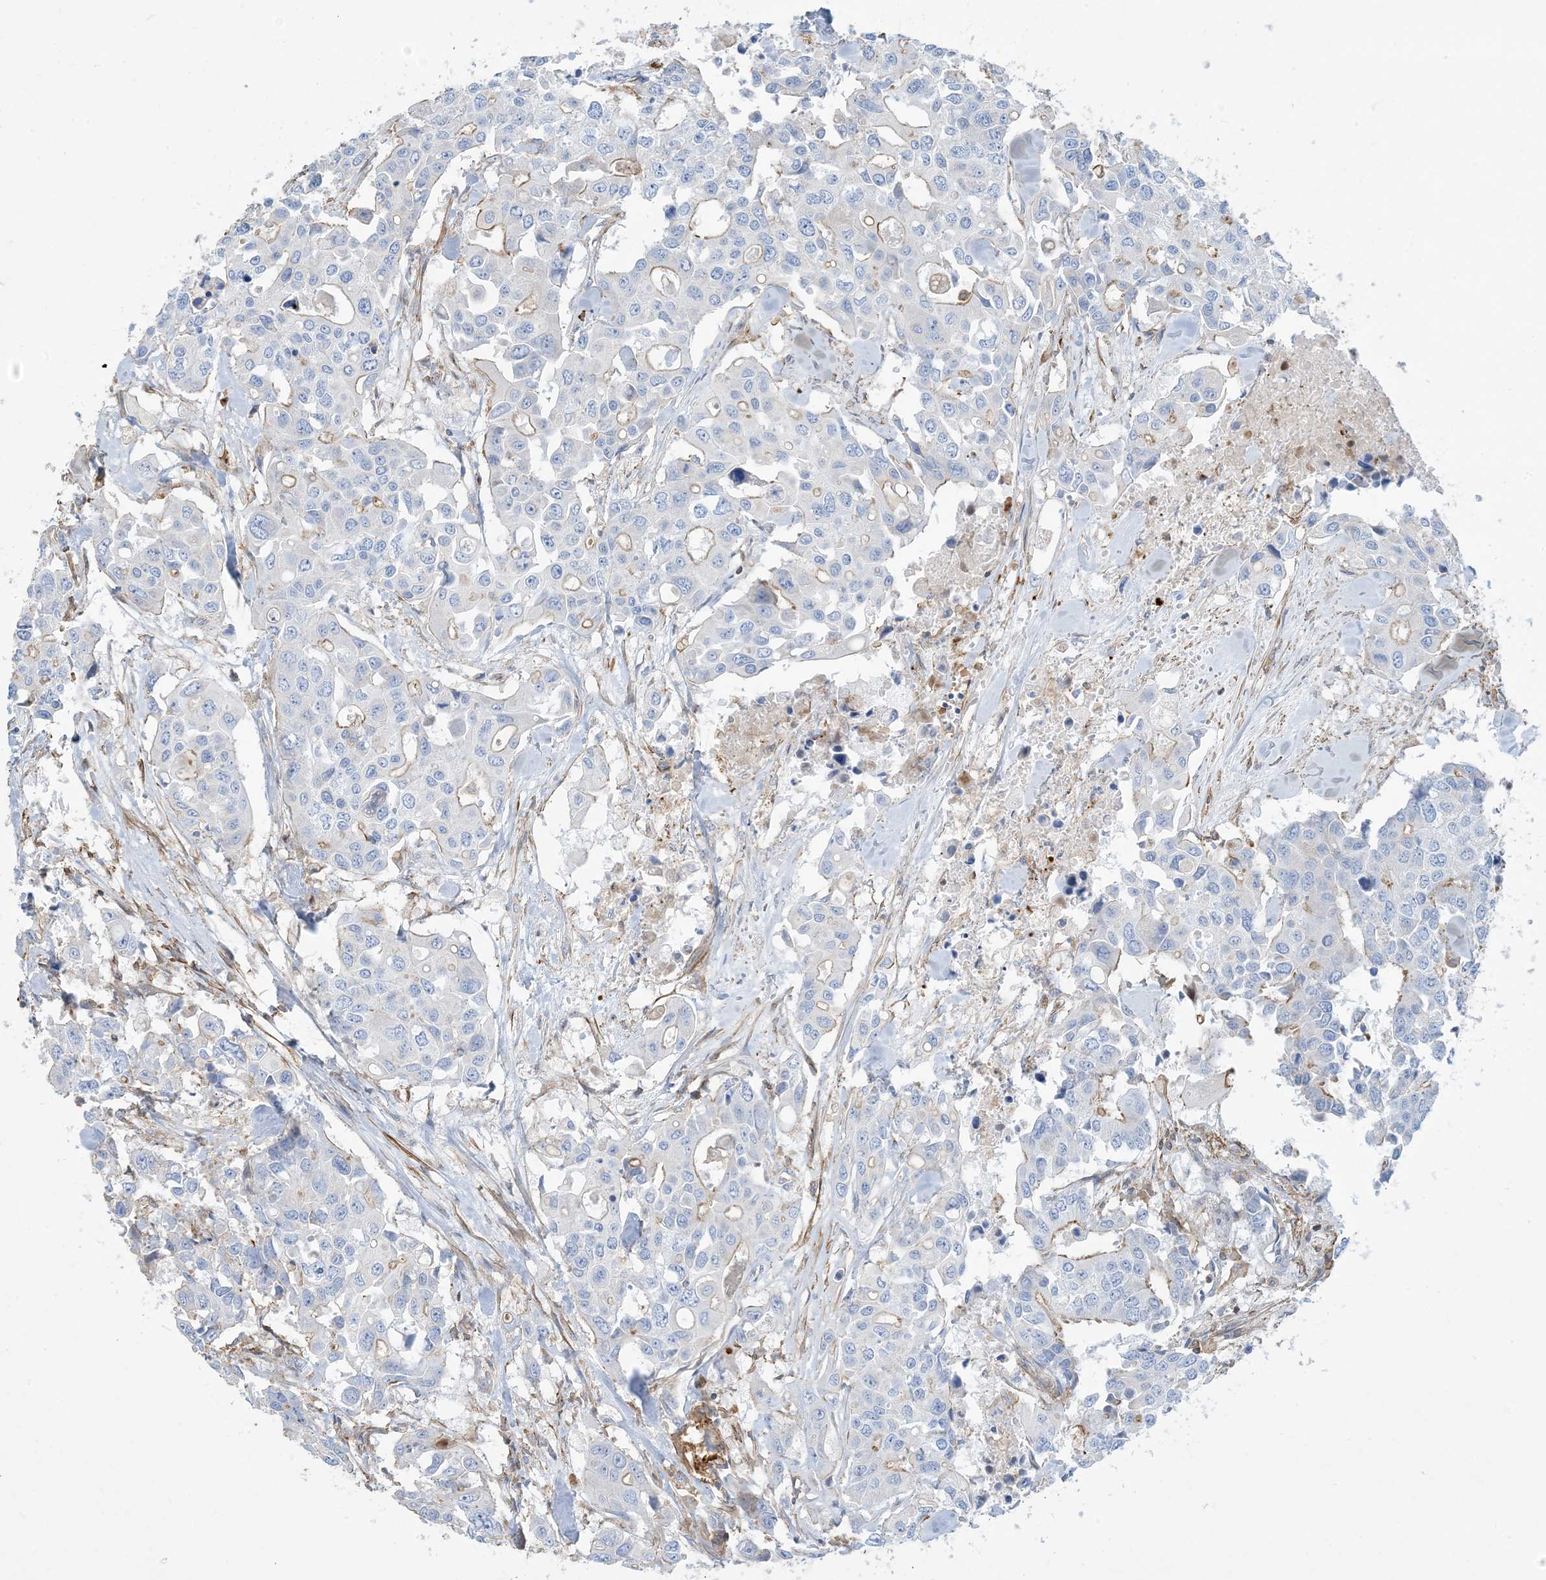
{"staining": {"intensity": "weak", "quantity": "<25%", "location": "cytoplasmic/membranous"}, "tissue": "colorectal cancer", "cell_type": "Tumor cells", "image_type": "cancer", "snomed": [{"axis": "morphology", "description": "Adenocarcinoma, NOS"}, {"axis": "topography", "description": "Colon"}], "caption": "An immunohistochemistry photomicrograph of adenocarcinoma (colorectal) is shown. There is no staining in tumor cells of adenocarcinoma (colorectal).", "gene": "GTF3C2", "patient": {"sex": "male", "age": 77}}